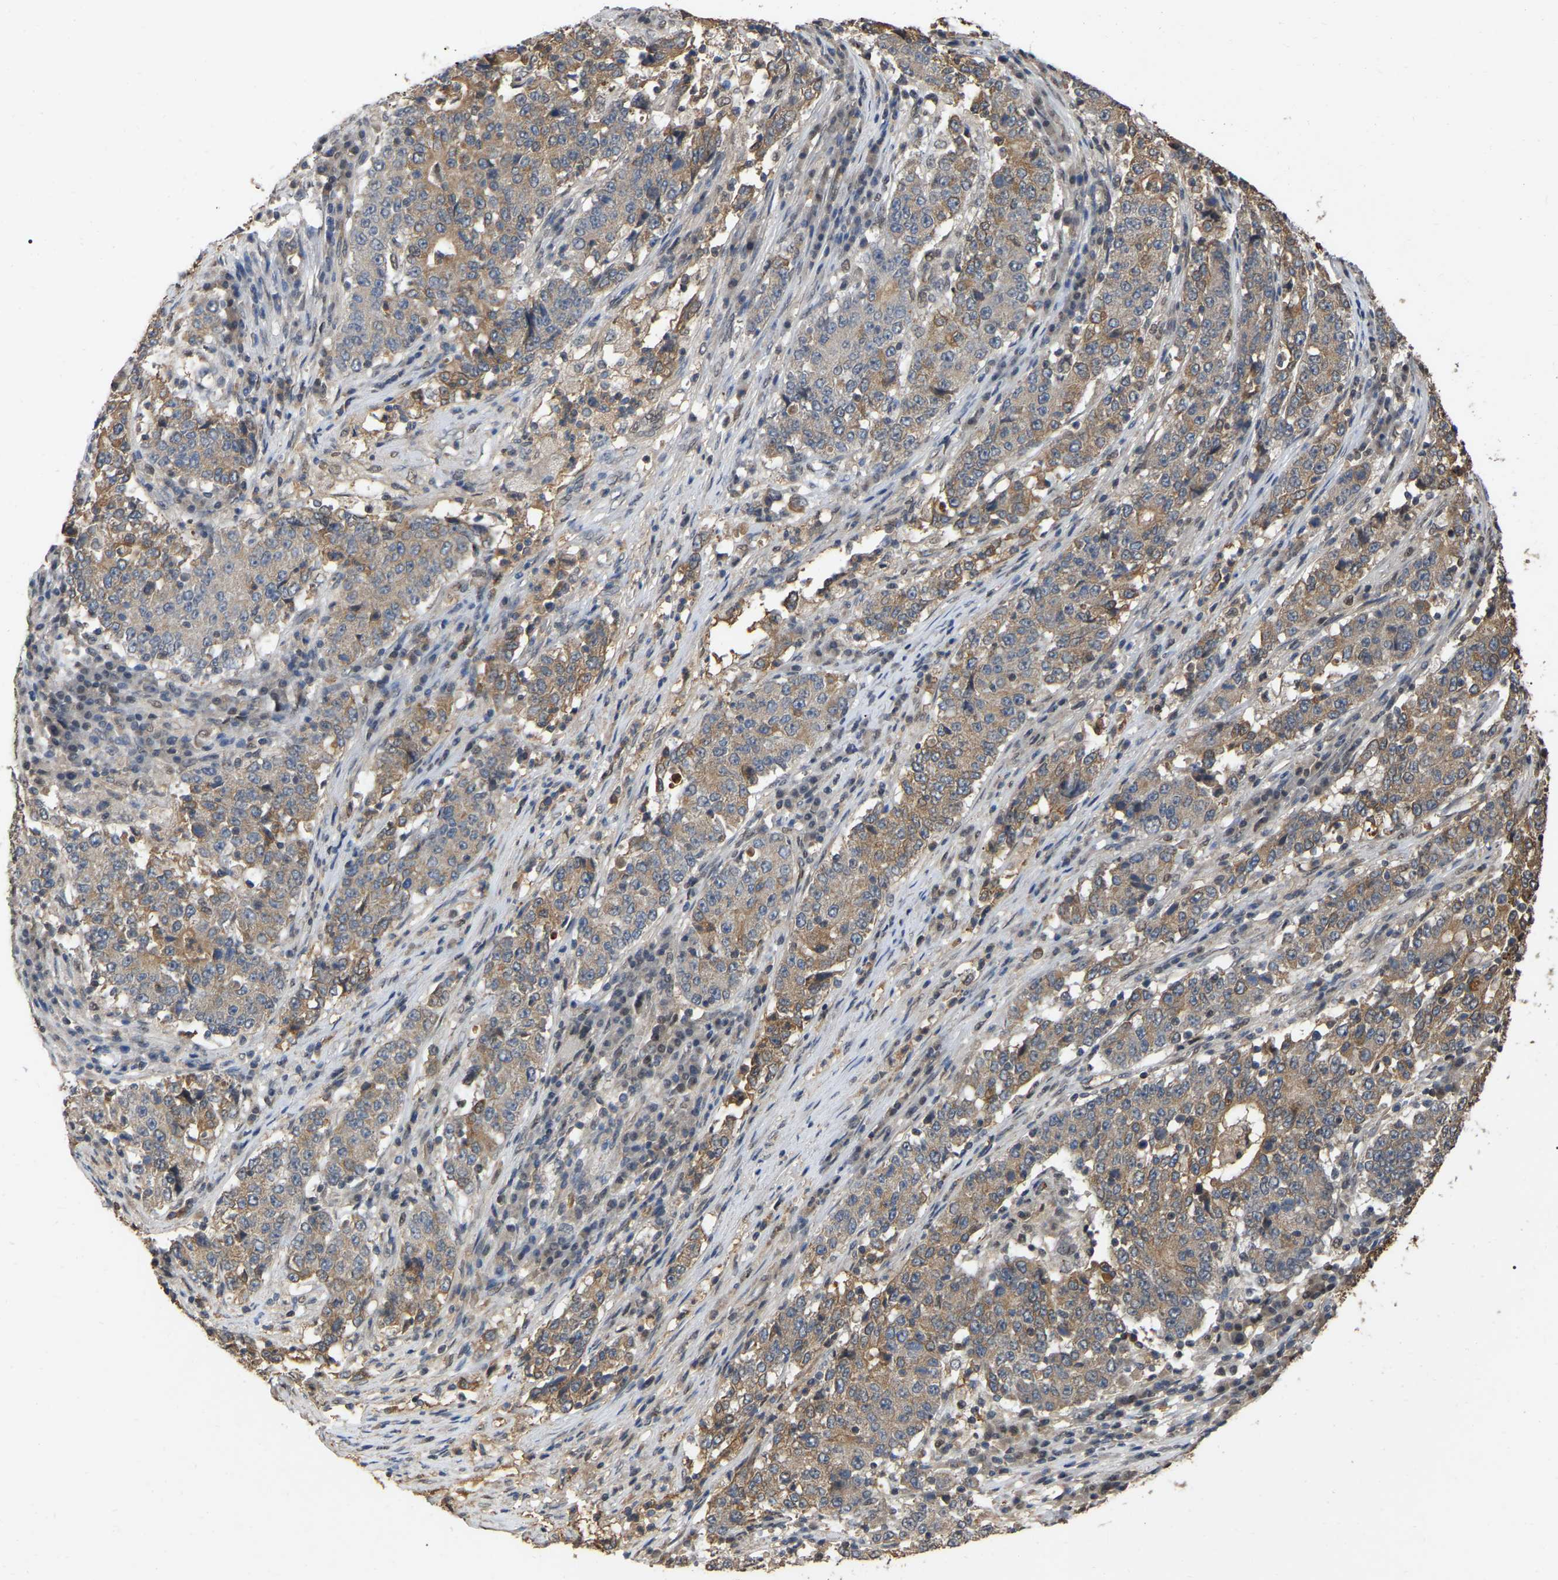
{"staining": {"intensity": "moderate", "quantity": "25%-75%", "location": "cytoplasmic/membranous"}, "tissue": "stomach cancer", "cell_type": "Tumor cells", "image_type": "cancer", "snomed": [{"axis": "morphology", "description": "Adenocarcinoma, NOS"}, {"axis": "topography", "description": "Stomach"}], "caption": "Moderate cytoplasmic/membranous expression is appreciated in about 25%-75% of tumor cells in stomach adenocarcinoma. The staining was performed using DAB (3,3'-diaminobenzidine), with brown indicating positive protein expression. Nuclei are stained blue with hematoxylin.", "gene": "FAM219A", "patient": {"sex": "male", "age": 59}}